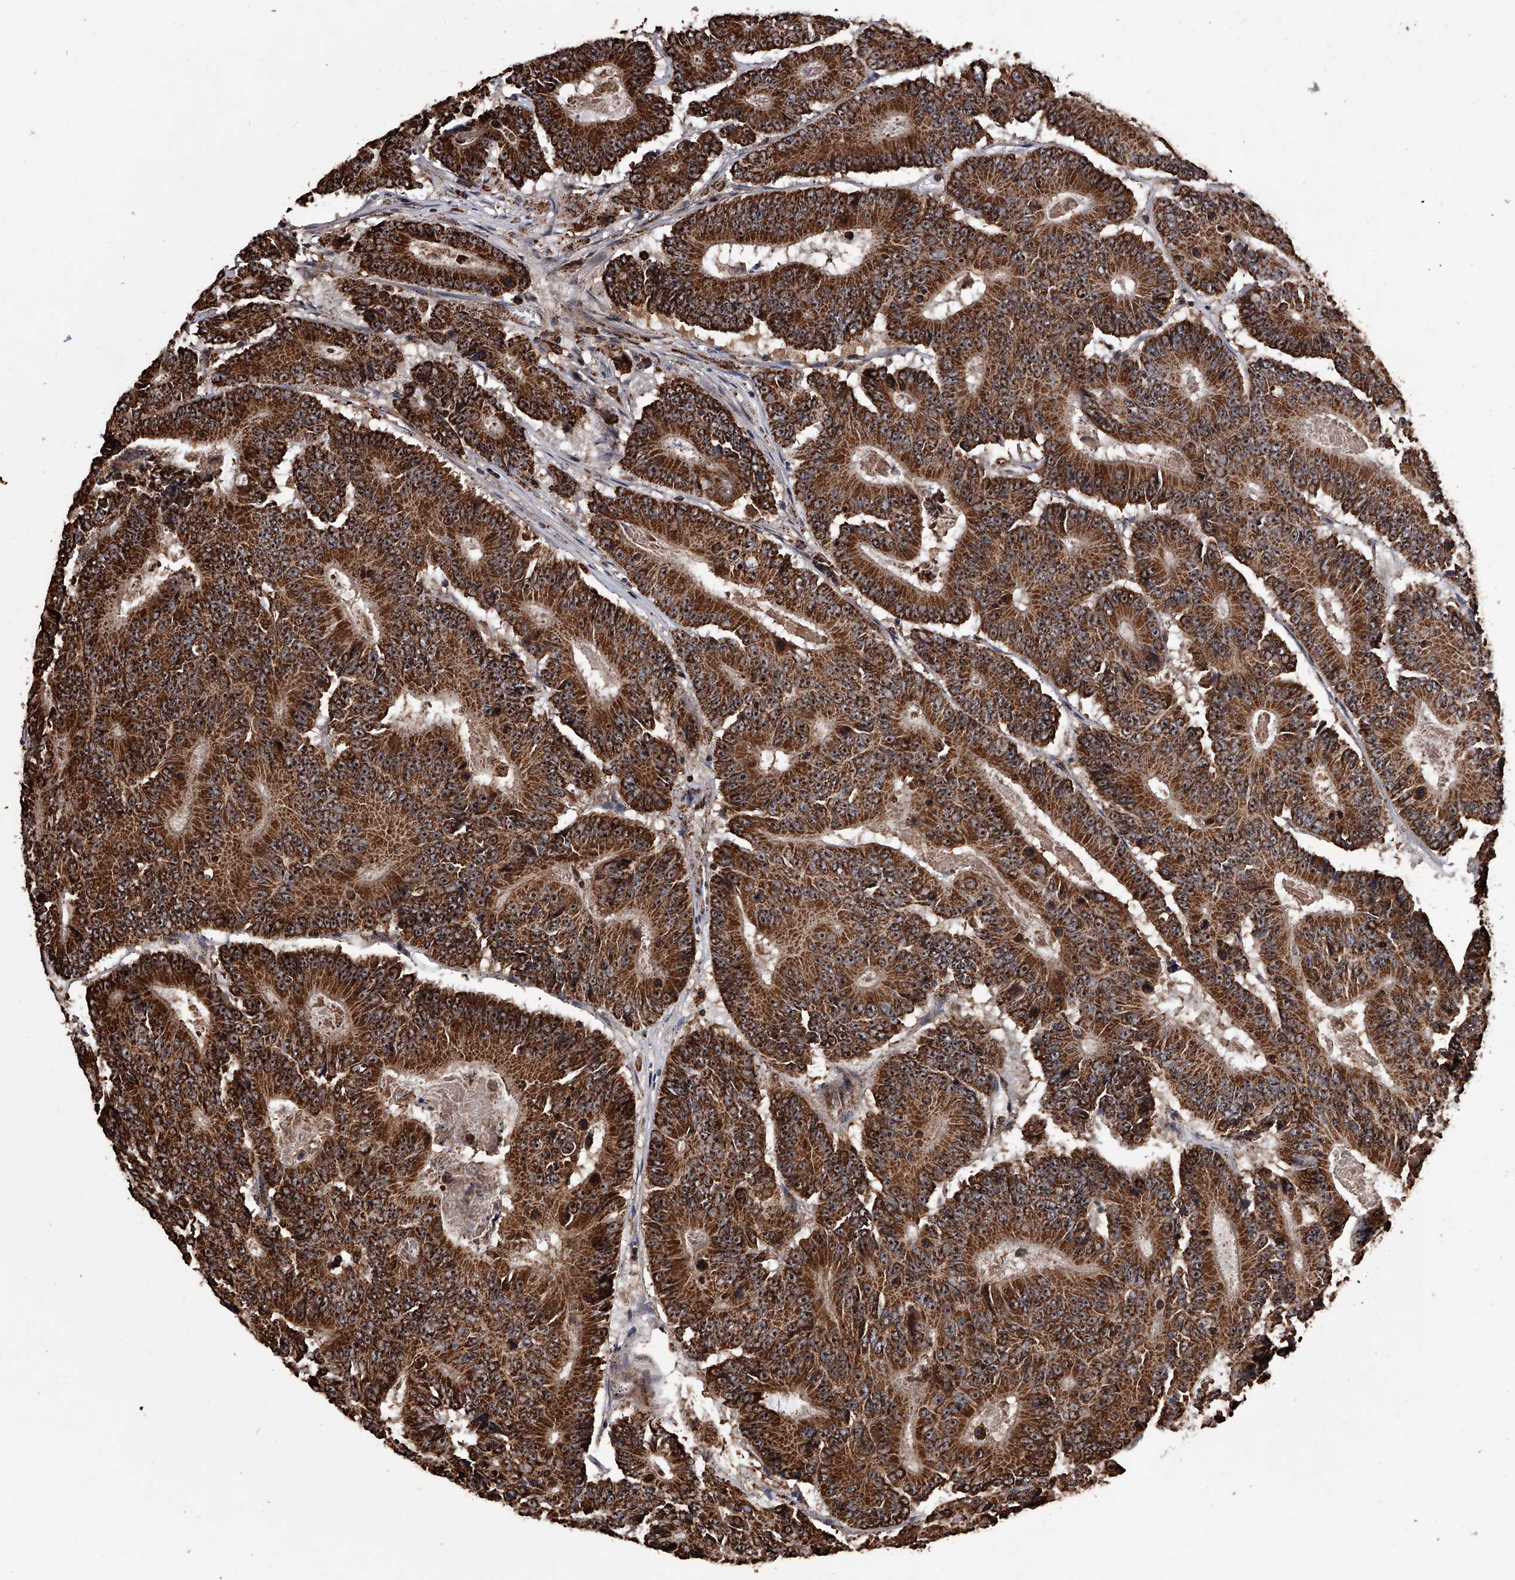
{"staining": {"intensity": "strong", "quantity": ">75%", "location": "cytoplasmic/membranous"}, "tissue": "colorectal cancer", "cell_type": "Tumor cells", "image_type": "cancer", "snomed": [{"axis": "morphology", "description": "Adenocarcinoma, NOS"}, {"axis": "topography", "description": "Colon"}], "caption": "Immunohistochemistry staining of colorectal cancer (adenocarcinoma), which demonstrates high levels of strong cytoplasmic/membranous expression in about >75% of tumor cells indicating strong cytoplasmic/membranous protein expression. The staining was performed using DAB (brown) for protein detection and nuclei were counterstained in hematoxylin (blue).", "gene": "SMPDL3A", "patient": {"sex": "male", "age": 83}}